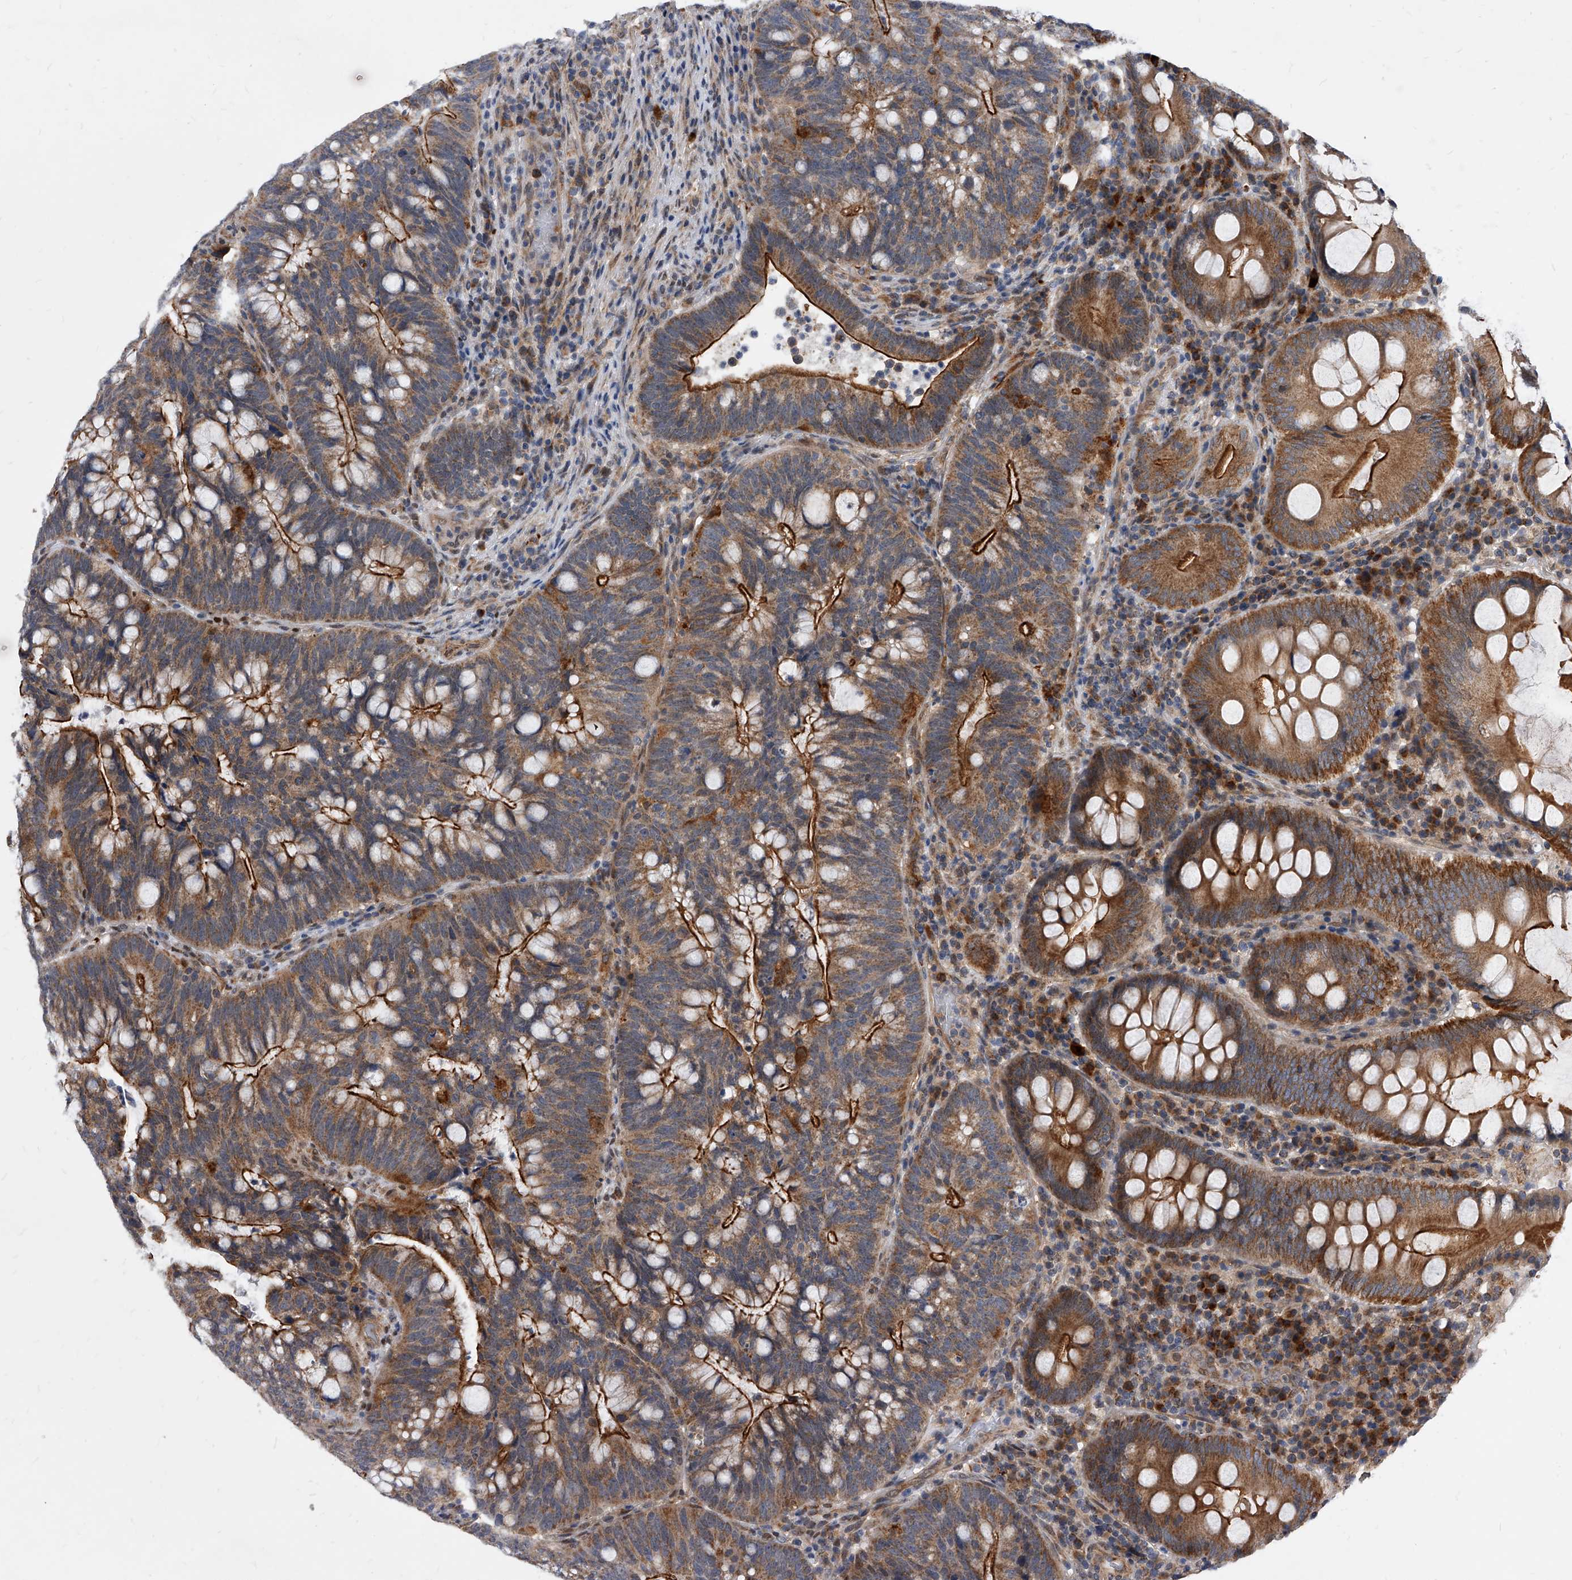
{"staining": {"intensity": "strong", "quantity": ">75%", "location": "cytoplasmic/membranous"}, "tissue": "colorectal cancer", "cell_type": "Tumor cells", "image_type": "cancer", "snomed": [{"axis": "morphology", "description": "Adenocarcinoma, NOS"}, {"axis": "topography", "description": "Colon"}], "caption": "About >75% of tumor cells in adenocarcinoma (colorectal) exhibit strong cytoplasmic/membranous protein staining as visualized by brown immunohistochemical staining.", "gene": "SOBP", "patient": {"sex": "female", "age": 66}}